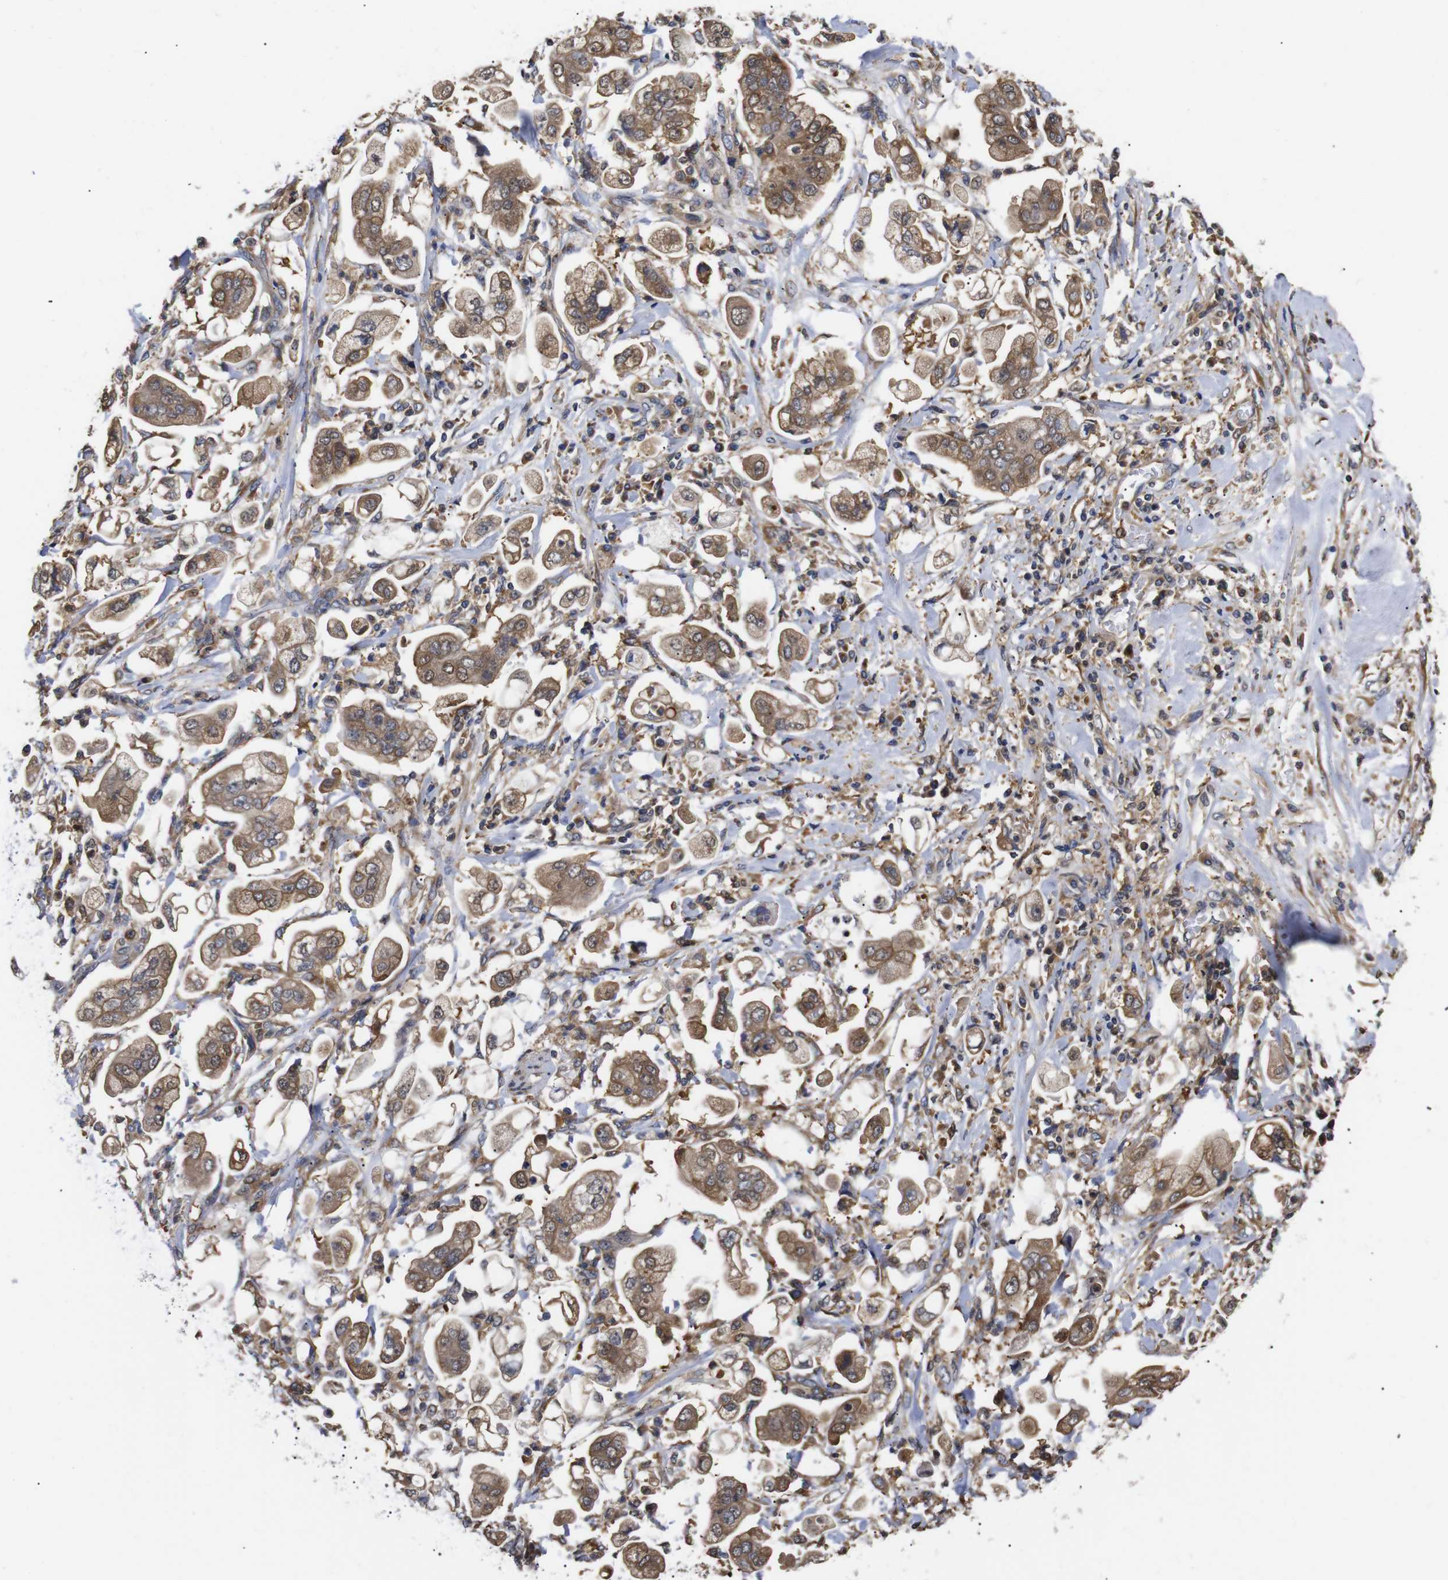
{"staining": {"intensity": "moderate", "quantity": ">75%", "location": "cytoplasmic/membranous"}, "tissue": "stomach cancer", "cell_type": "Tumor cells", "image_type": "cancer", "snomed": [{"axis": "morphology", "description": "Adenocarcinoma, NOS"}, {"axis": "topography", "description": "Stomach"}], "caption": "Stomach cancer (adenocarcinoma) tissue shows moderate cytoplasmic/membranous expression in about >75% of tumor cells", "gene": "LRRCC1", "patient": {"sex": "male", "age": 62}}